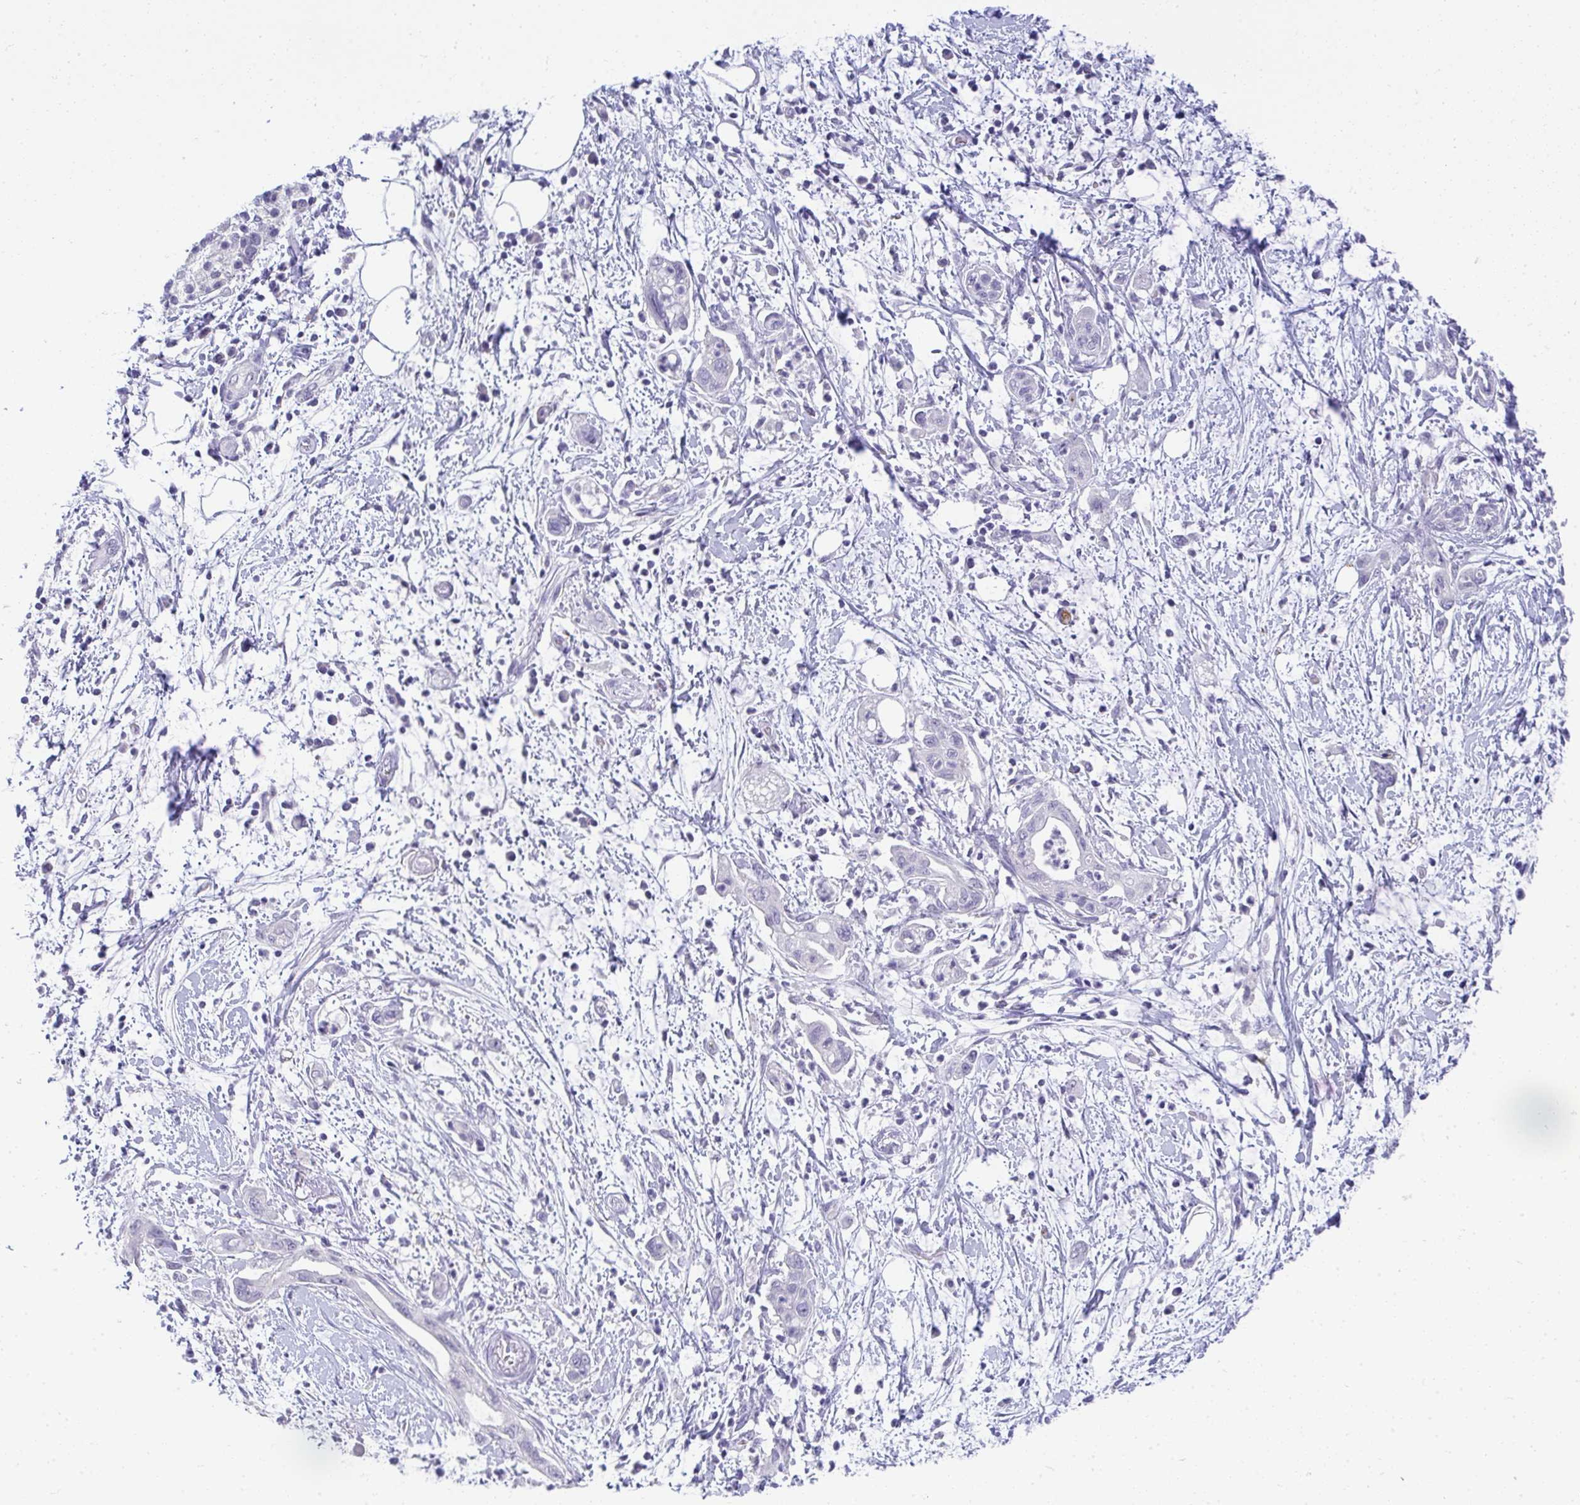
{"staining": {"intensity": "negative", "quantity": "none", "location": "none"}, "tissue": "pancreatic cancer", "cell_type": "Tumor cells", "image_type": "cancer", "snomed": [{"axis": "morphology", "description": "Adenocarcinoma, NOS"}, {"axis": "topography", "description": "Pancreas"}], "caption": "Immunohistochemistry micrograph of neoplastic tissue: human pancreatic adenocarcinoma stained with DAB (3,3'-diaminobenzidine) shows no significant protein expression in tumor cells.", "gene": "TMEM82", "patient": {"sex": "female", "age": 73}}